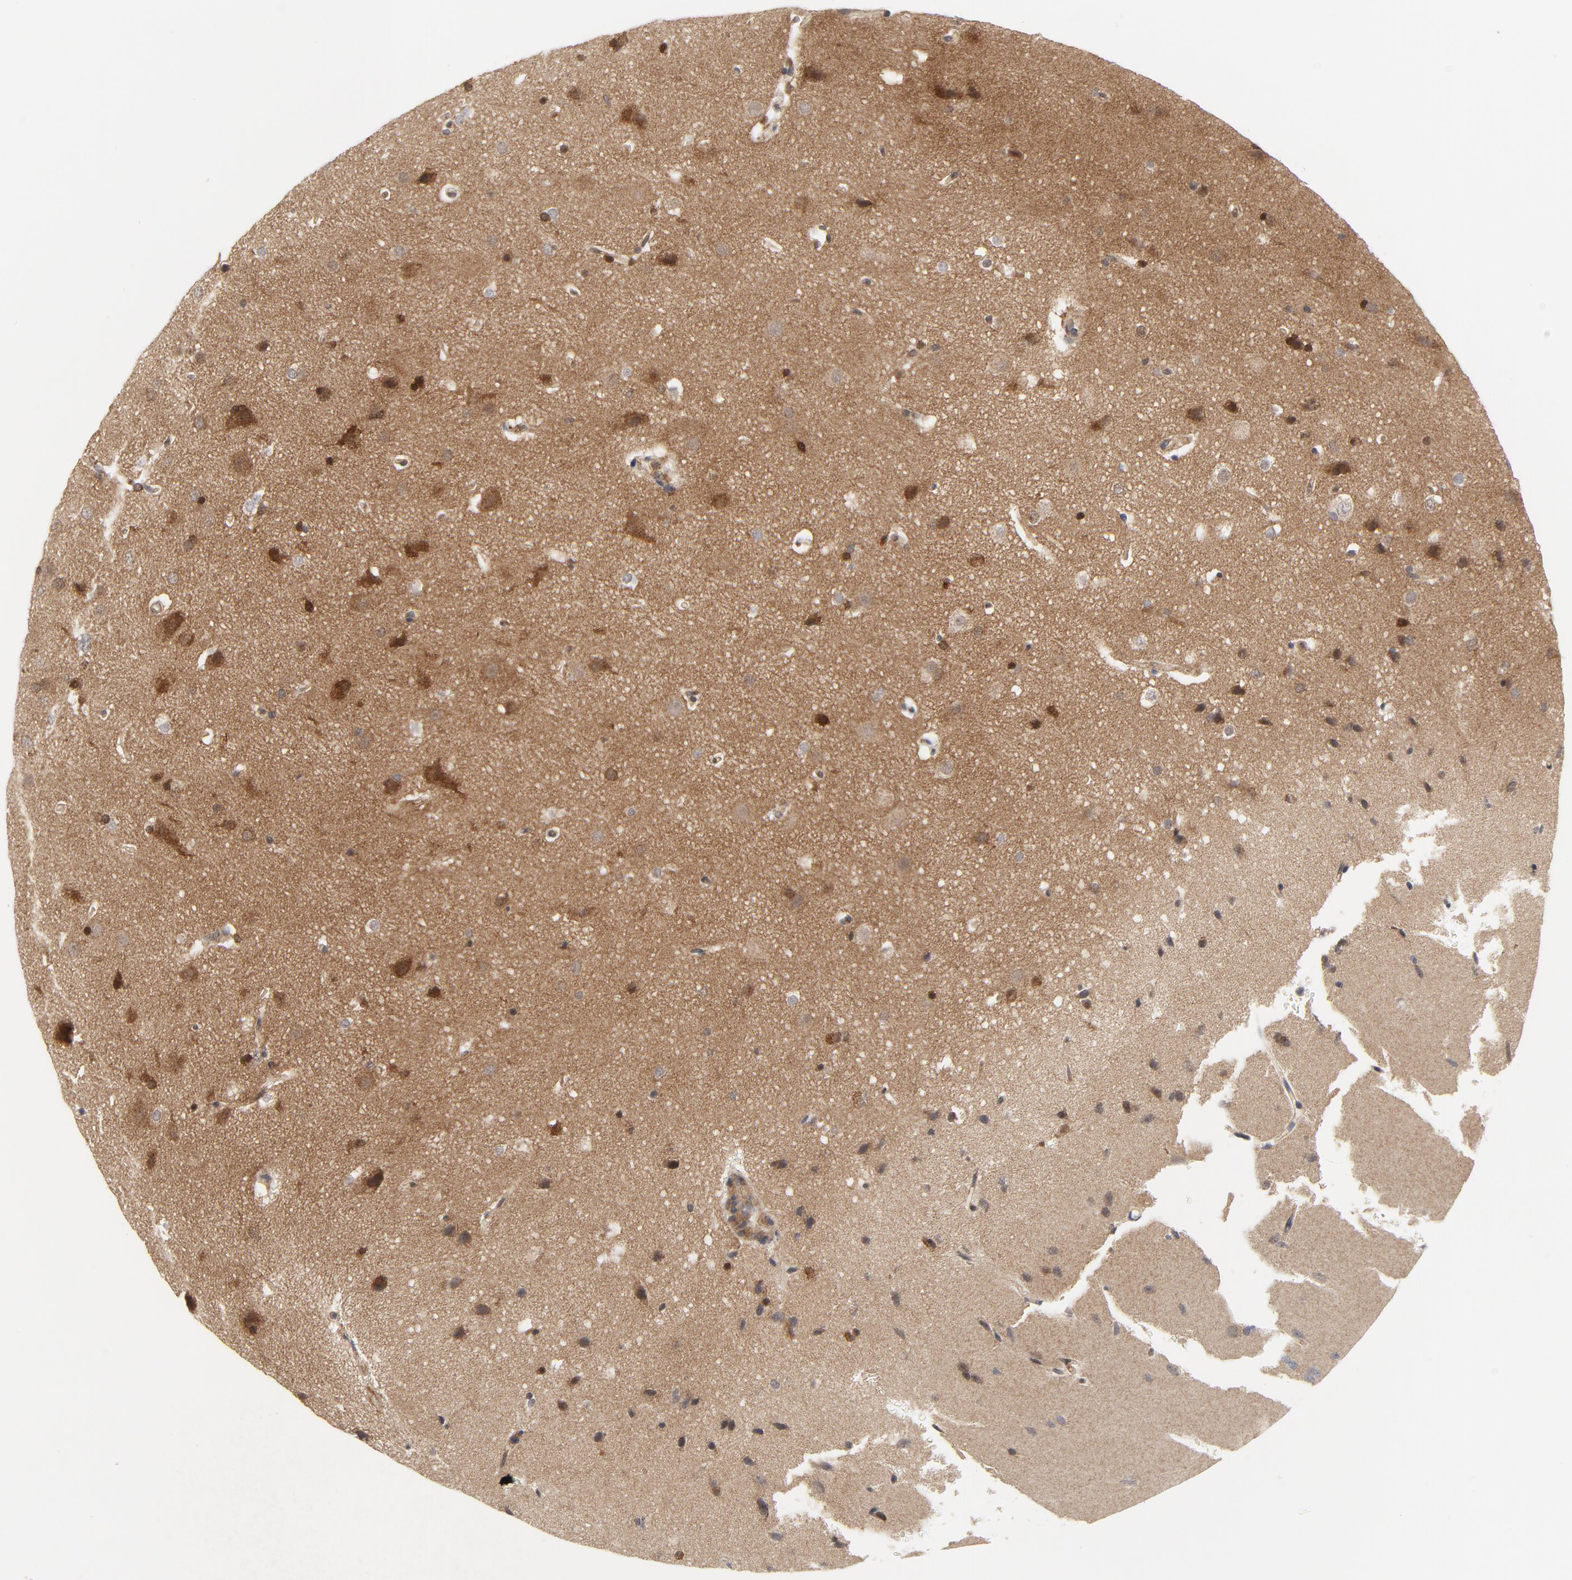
{"staining": {"intensity": "moderate", "quantity": "25%-75%", "location": "cytoplasmic/membranous,nuclear"}, "tissue": "glioma", "cell_type": "Tumor cells", "image_type": "cancer", "snomed": [{"axis": "morphology", "description": "Glioma, malignant, Low grade"}, {"axis": "topography", "description": "Cerebral cortex"}], "caption": "There is medium levels of moderate cytoplasmic/membranous and nuclear expression in tumor cells of malignant glioma (low-grade), as demonstrated by immunohistochemical staining (brown color).", "gene": "MAP2K7", "patient": {"sex": "female", "age": 47}}